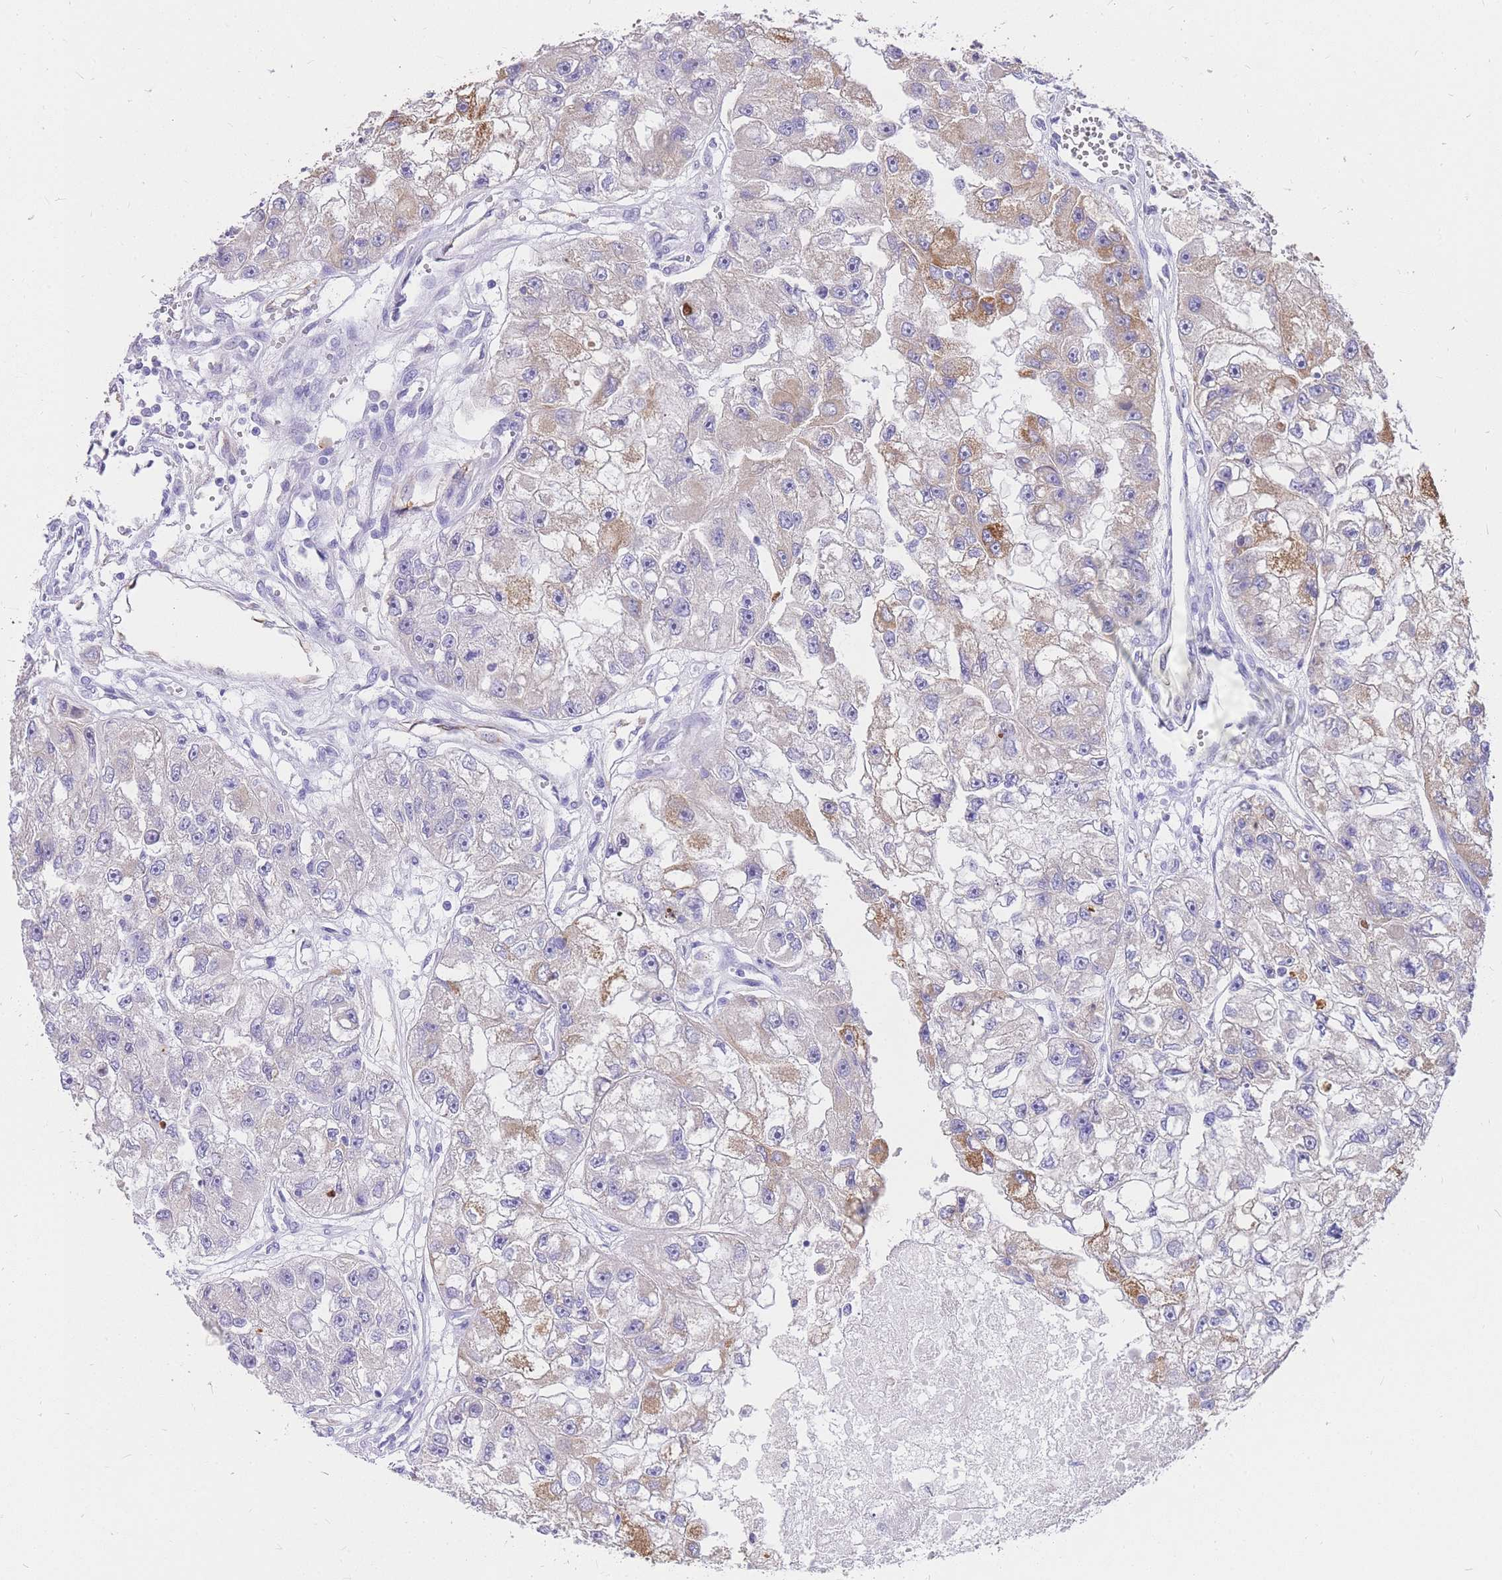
{"staining": {"intensity": "moderate", "quantity": "25%-75%", "location": "cytoplasmic/membranous"}, "tissue": "renal cancer", "cell_type": "Tumor cells", "image_type": "cancer", "snomed": [{"axis": "morphology", "description": "Adenocarcinoma, NOS"}, {"axis": "topography", "description": "Kidney"}], "caption": "Protein staining shows moderate cytoplasmic/membranous positivity in approximately 25%-75% of tumor cells in adenocarcinoma (renal). The staining was performed using DAB, with brown indicating positive protein expression. Nuclei are stained blue with hematoxylin.", "gene": "C2orf88", "patient": {"sex": "male", "age": 63}}